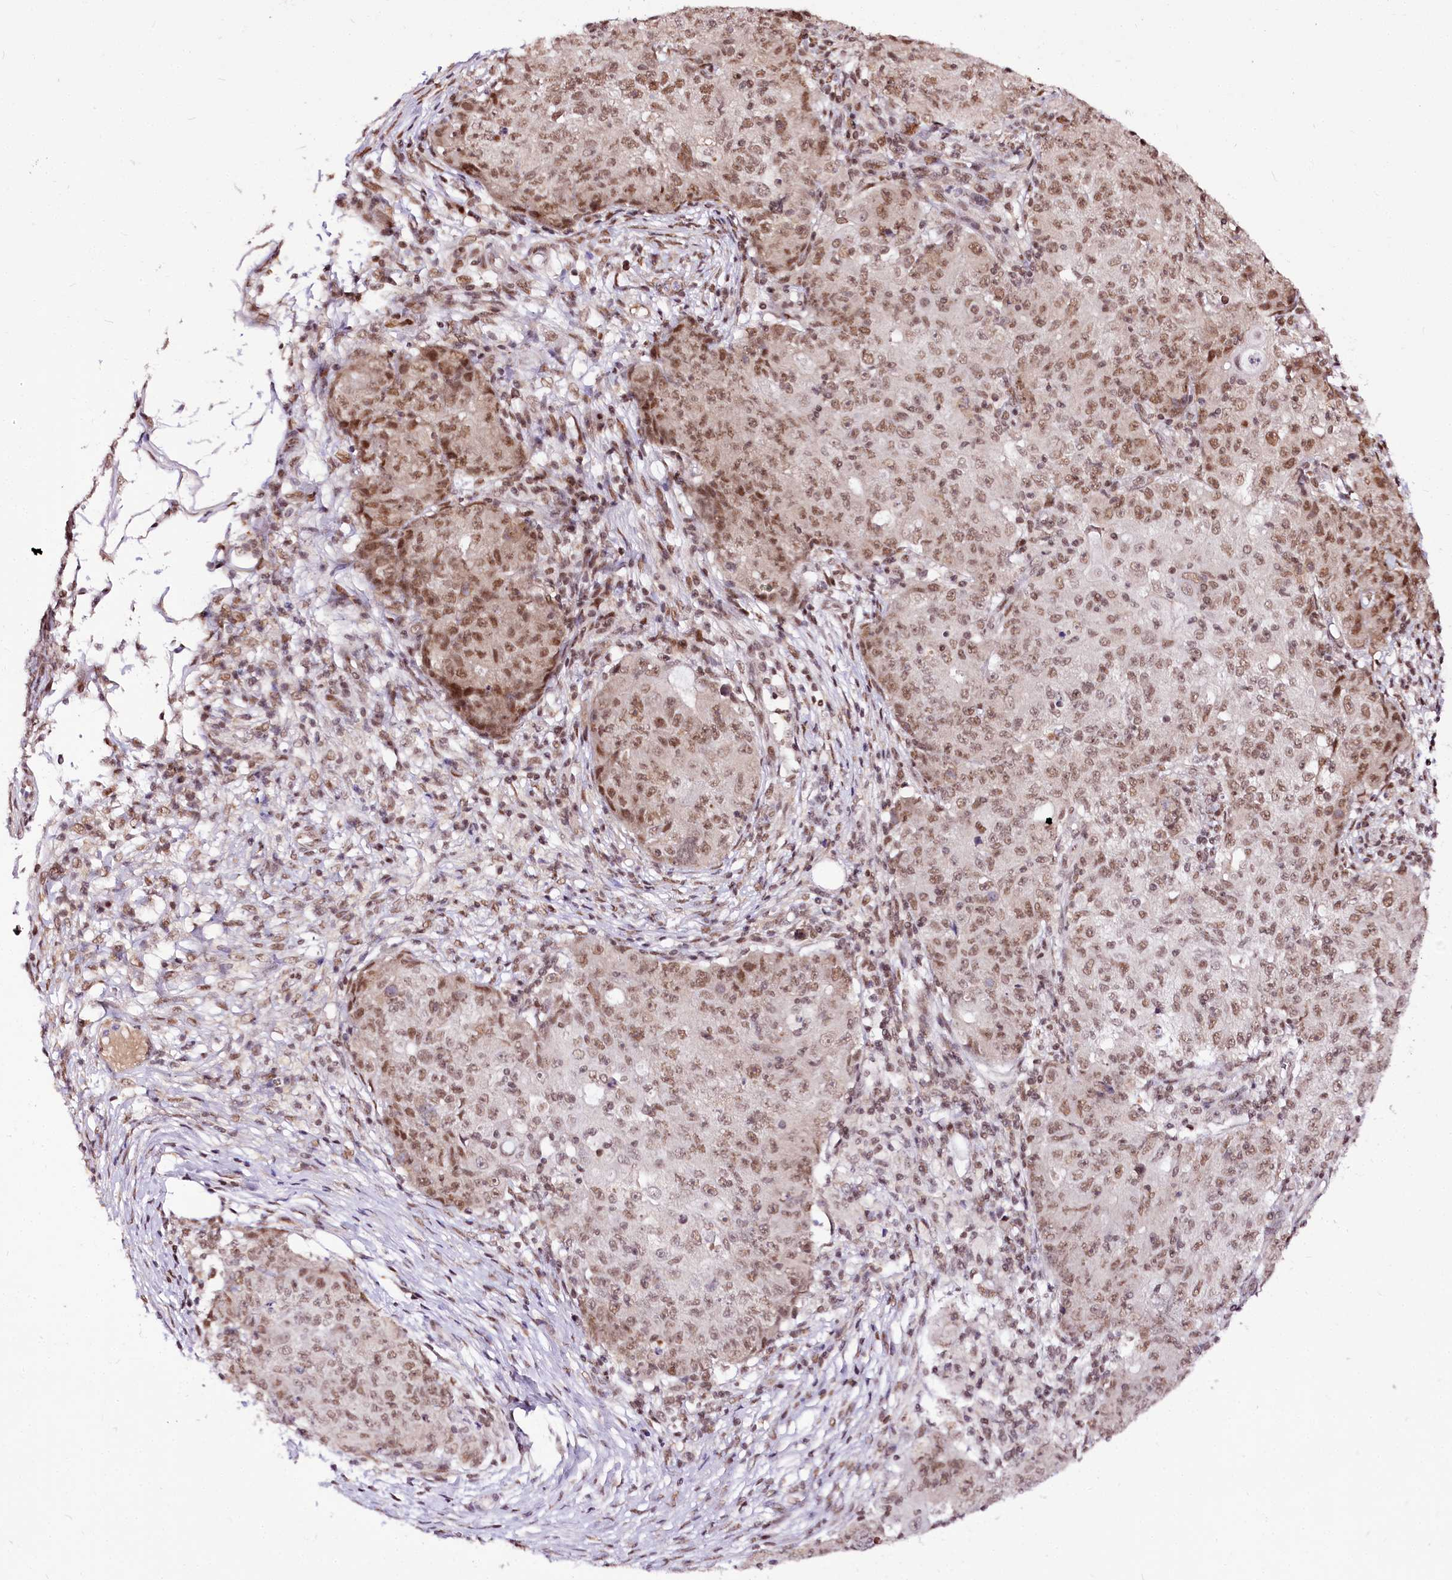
{"staining": {"intensity": "moderate", "quantity": ">75%", "location": "nuclear"}, "tissue": "ovarian cancer", "cell_type": "Tumor cells", "image_type": "cancer", "snomed": [{"axis": "morphology", "description": "Carcinoma, endometroid"}, {"axis": "topography", "description": "Ovary"}], "caption": "A high-resolution image shows immunohistochemistry (IHC) staining of endometroid carcinoma (ovarian), which demonstrates moderate nuclear expression in approximately >75% of tumor cells.", "gene": "POLA2", "patient": {"sex": "female", "age": 42}}